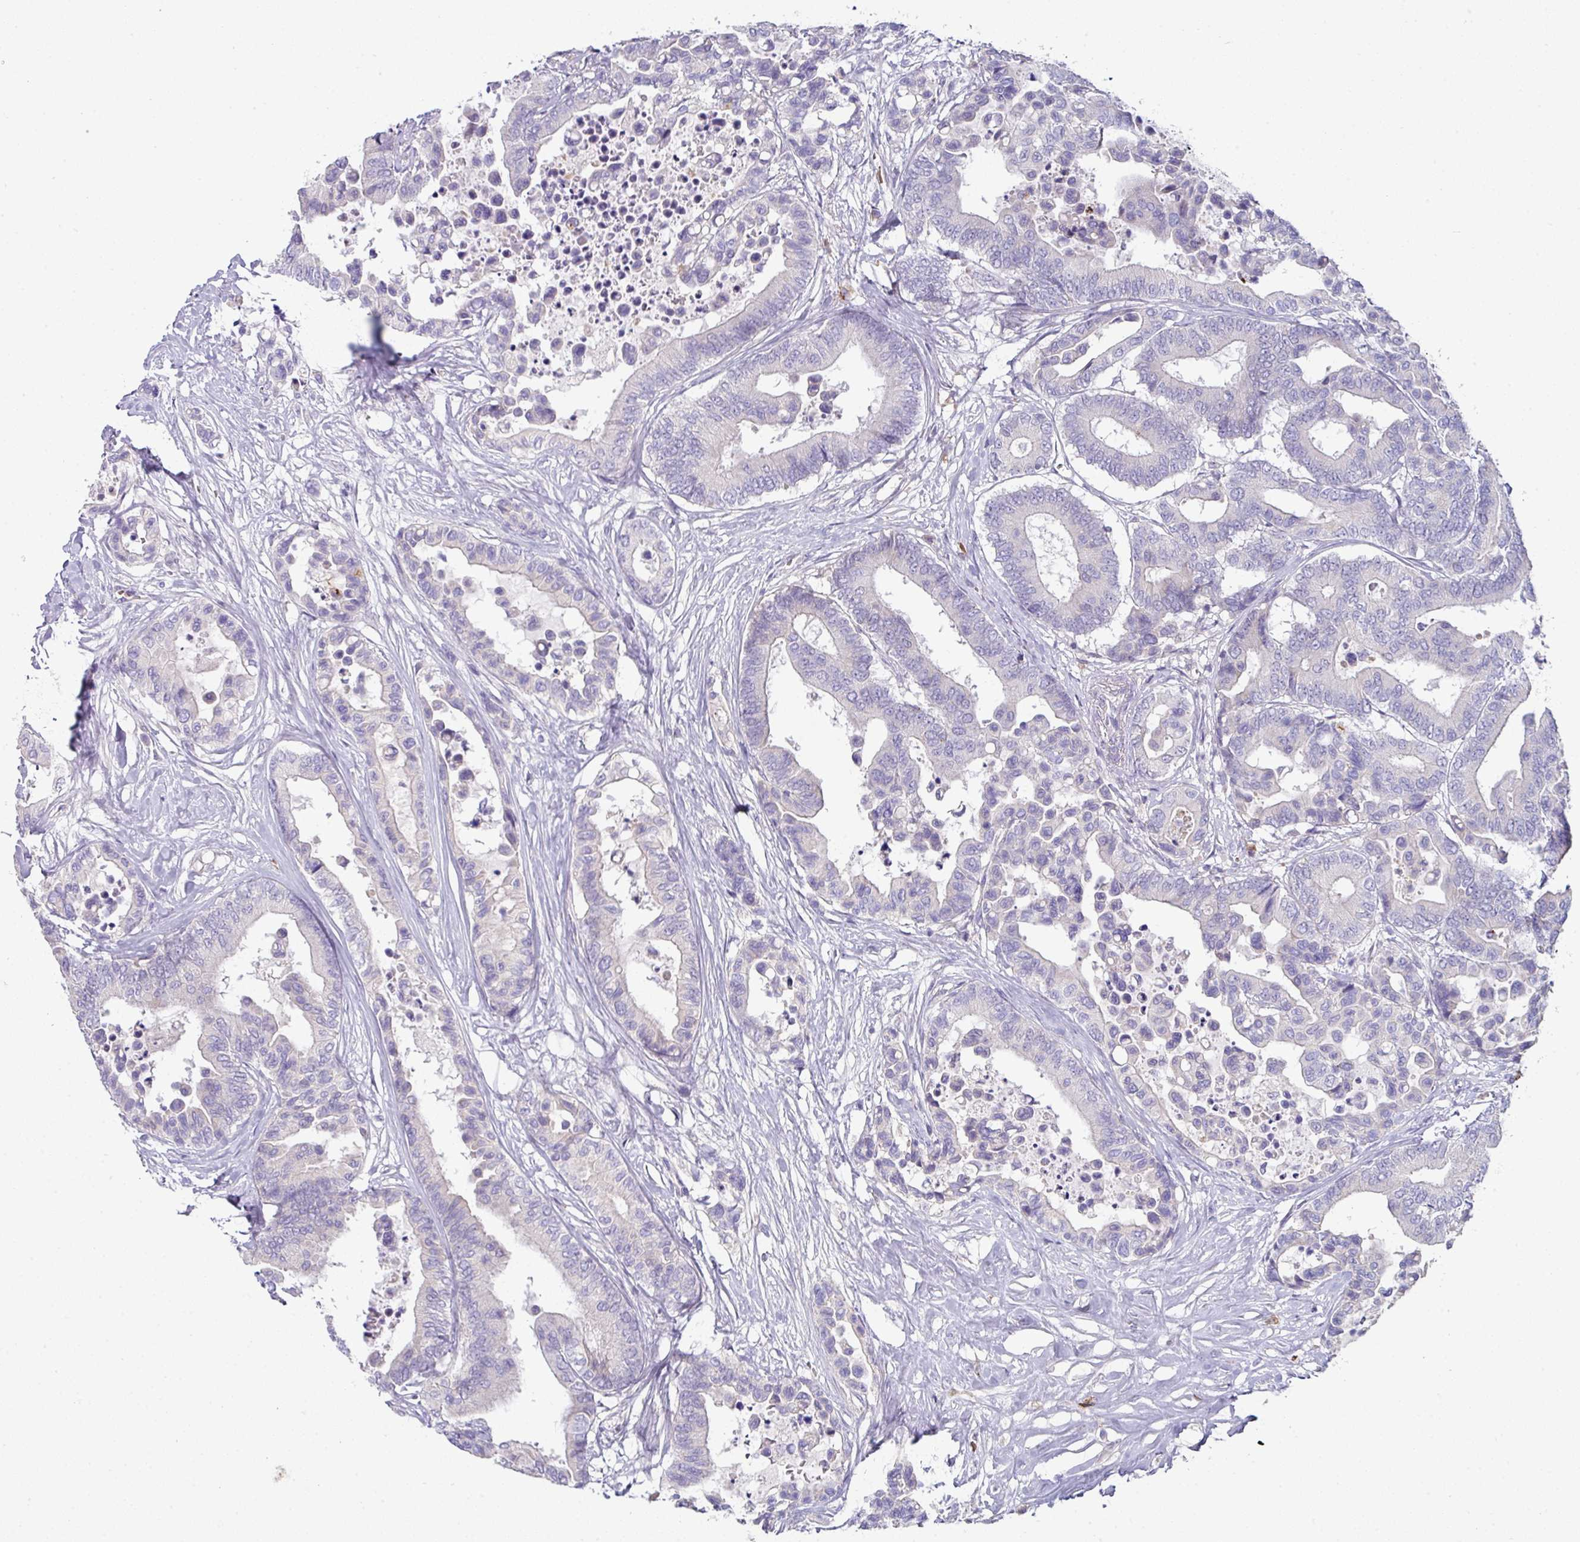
{"staining": {"intensity": "moderate", "quantity": "<25%", "location": "cytoplasmic/membranous"}, "tissue": "colorectal cancer", "cell_type": "Tumor cells", "image_type": "cancer", "snomed": [{"axis": "morphology", "description": "Normal tissue, NOS"}, {"axis": "morphology", "description": "Adenocarcinoma, NOS"}, {"axis": "topography", "description": "Colon"}], "caption": "Moderate cytoplasmic/membranous staining is identified in about <25% of tumor cells in colorectal adenocarcinoma.", "gene": "SLAMF6", "patient": {"sex": "male", "age": 82}}